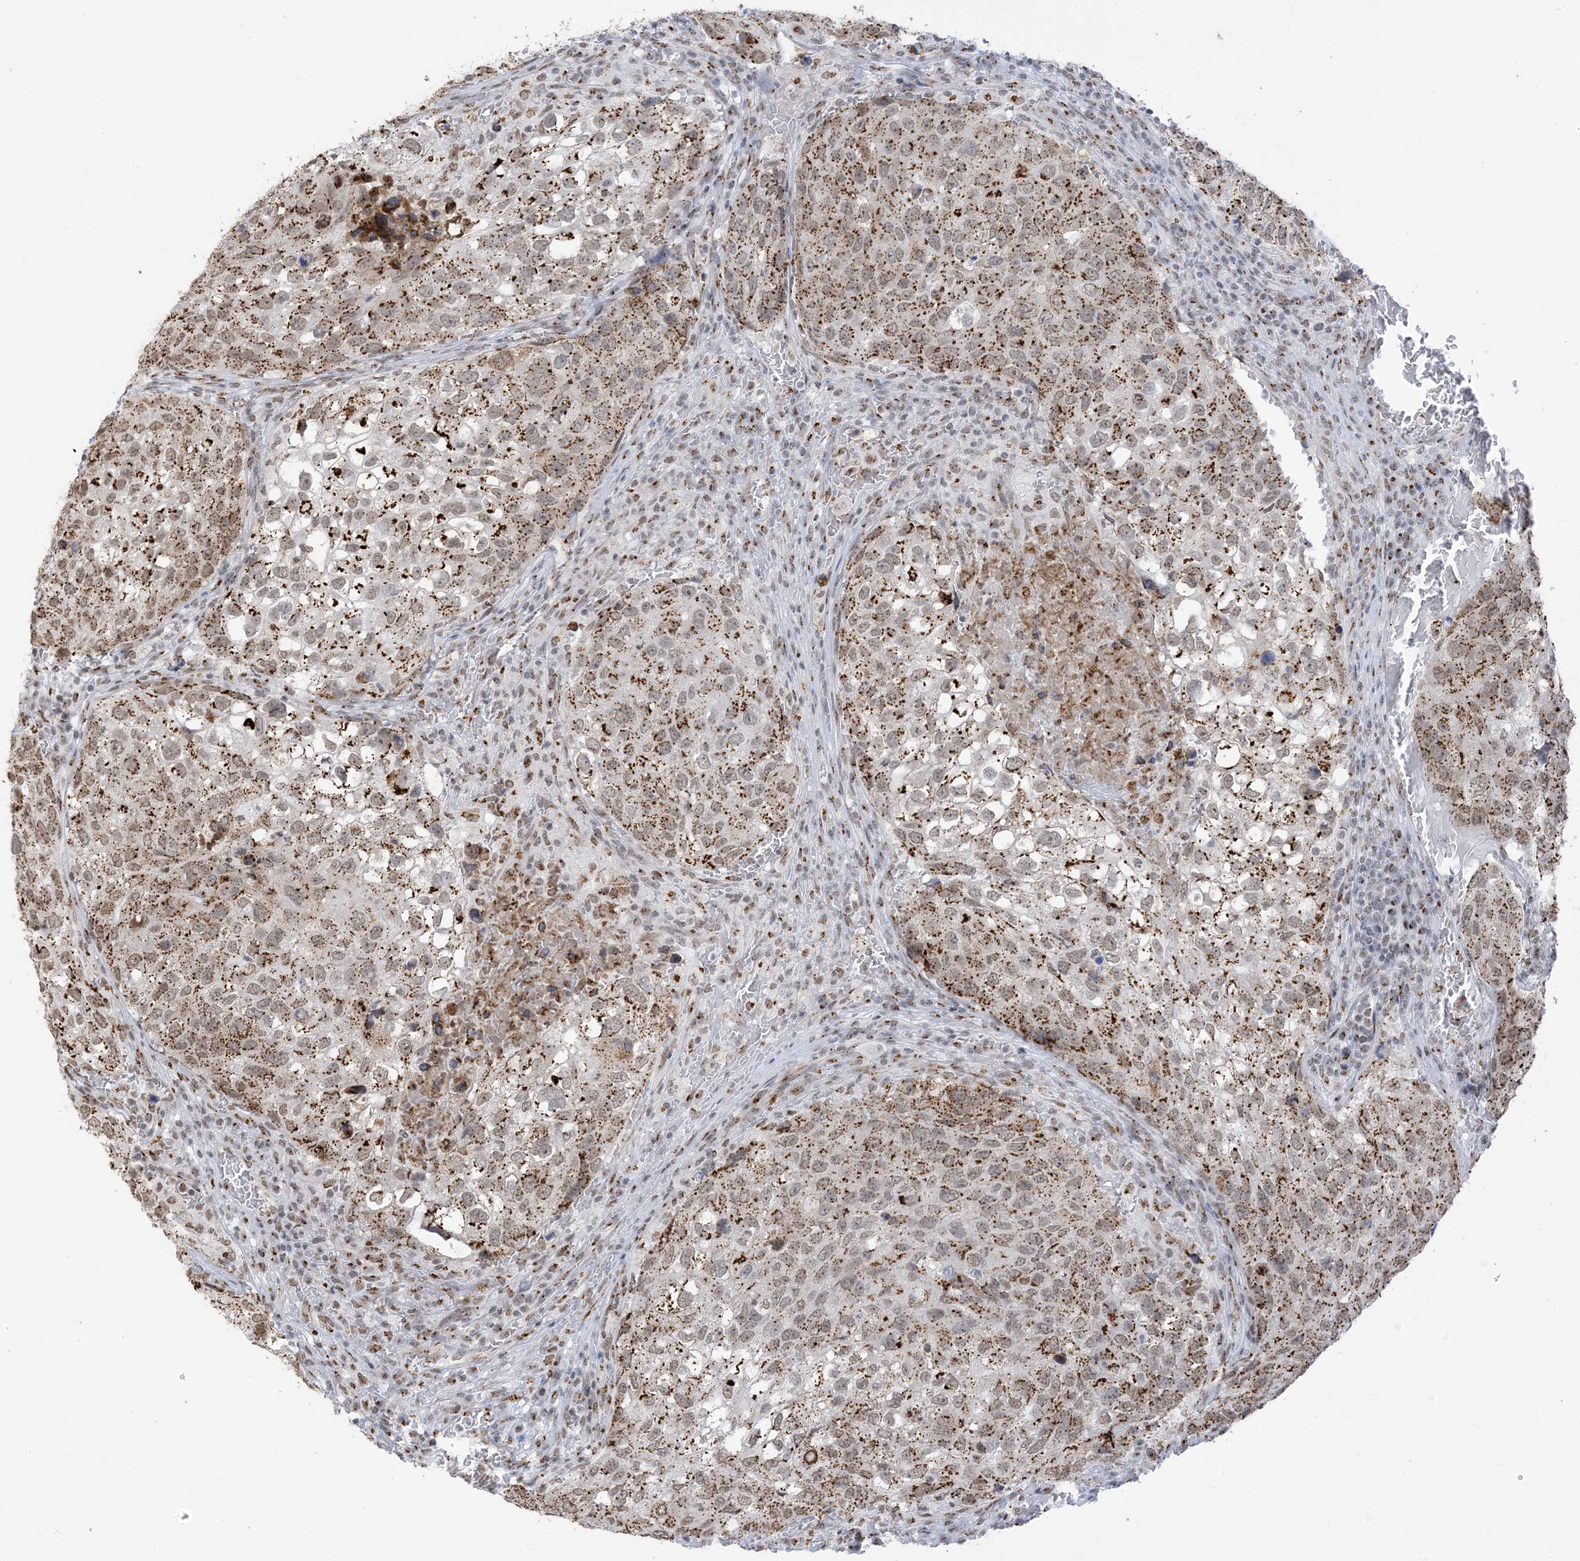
{"staining": {"intensity": "moderate", "quantity": ">75%", "location": "cytoplasmic/membranous,nuclear"}, "tissue": "urothelial cancer", "cell_type": "Tumor cells", "image_type": "cancer", "snomed": [{"axis": "morphology", "description": "Urothelial carcinoma, High grade"}, {"axis": "topography", "description": "Lymph node"}, {"axis": "topography", "description": "Urinary bladder"}], "caption": "Tumor cells show moderate cytoplasmic/membranous and nuclear expression in approximately >75% of cells in urothelial cancer.", "gene": "GPR107", "patient": {"sex": "male", "age": 51}}